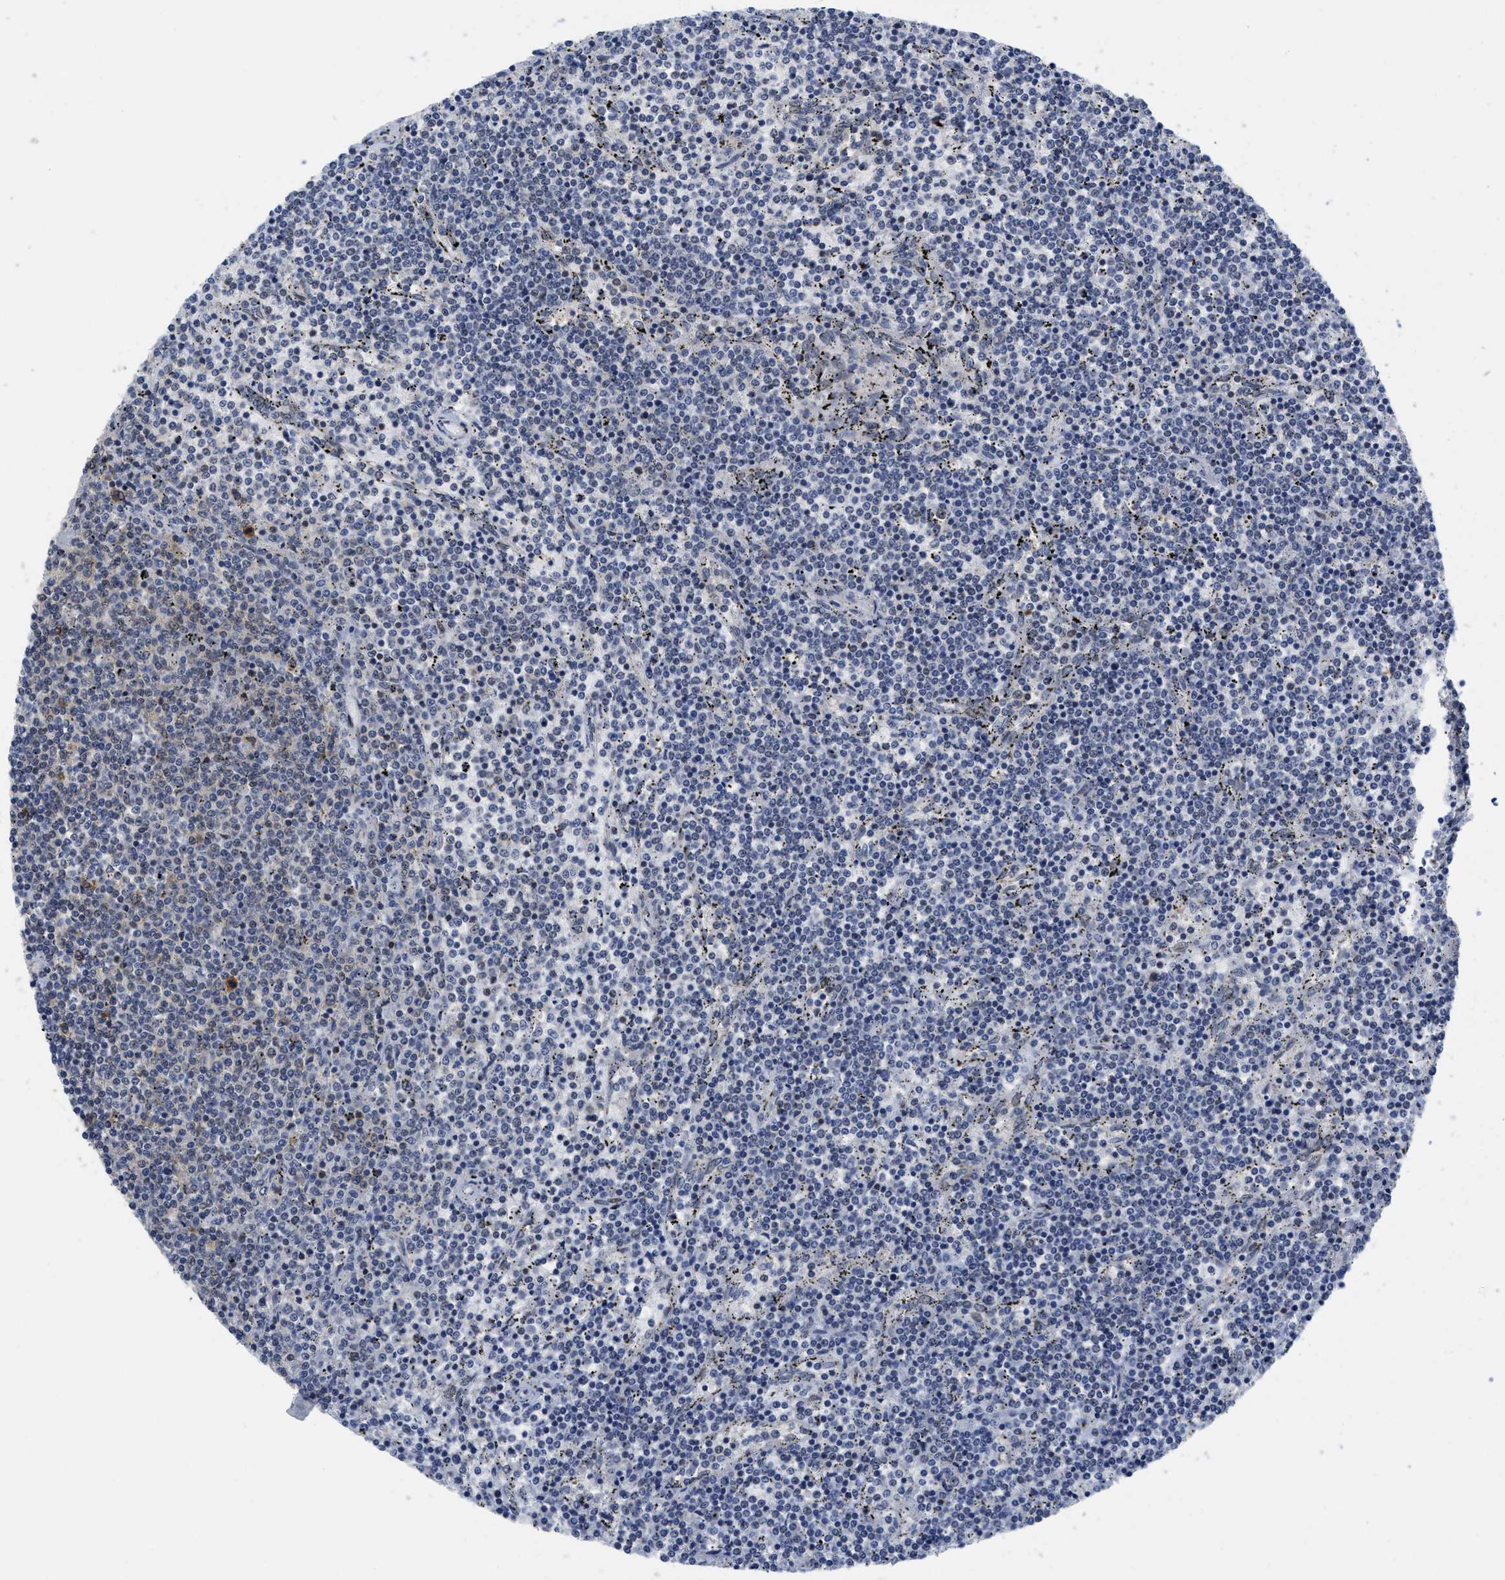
{"staining": {"intensity": "moderate", "quantity": "<25%", "location": "cytoplasmic/membranous"}, "tissue": "lymphoma", "cell_type": "Tumor cells", "image_type": "cancer", "snomed": [{"axis": "morphology", "description": "Malignant lymphoma, non-Hodgkin's type, Low grade"}, {"axis": "topography", "description": "Spleen"}], "caption": "Immunohistochemistry (IHC) micrograph of lymphoma stained for a protein (brown), which shows low levels of moderate cytoplasmic/membranous positivity in about <25% of tumor cells.", "gene": "HIF1A", "patient": {"sex": "female", "age": 50}}